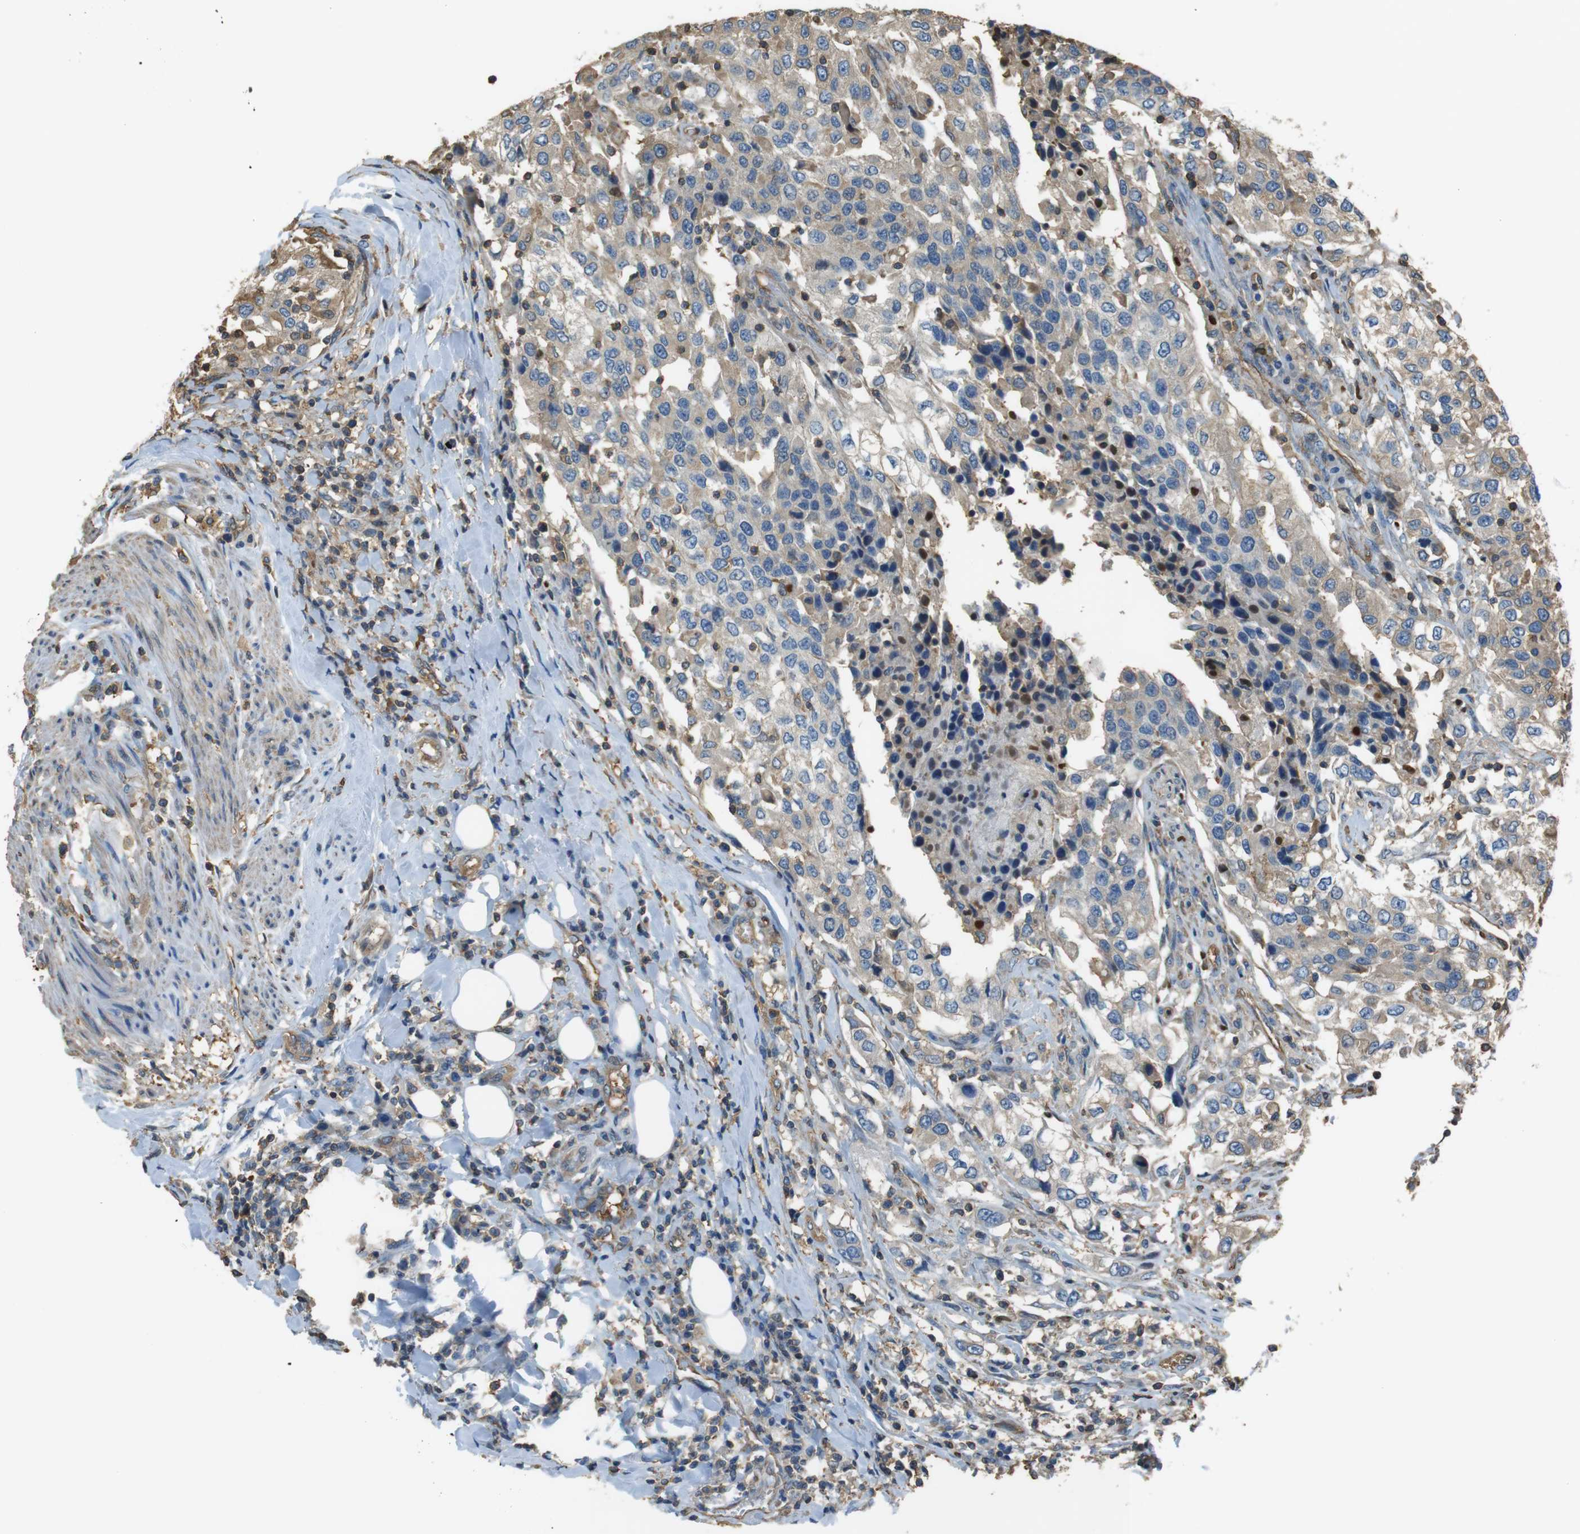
{"staining": {"intensity": "weak", "quantity": ">75%", "location": "cytoplasmic/membranous"}, "tissue": "urothelial cancer", "cell_type": "Tumor cells", "image_type": "cancer", "snomed": [{"axis": "morphology", "description": "Urothelial carcinoma, High grade"}, {"axis": "topography", "description": "Urinary bladder"}], "caption": "High-grade urothelial carcinoma tissue displays weak cytoplasmic/membranous staining in about >75% of tumor cells", "gene": "FCAR", "patient": {"sex": "female", "age": 56}}